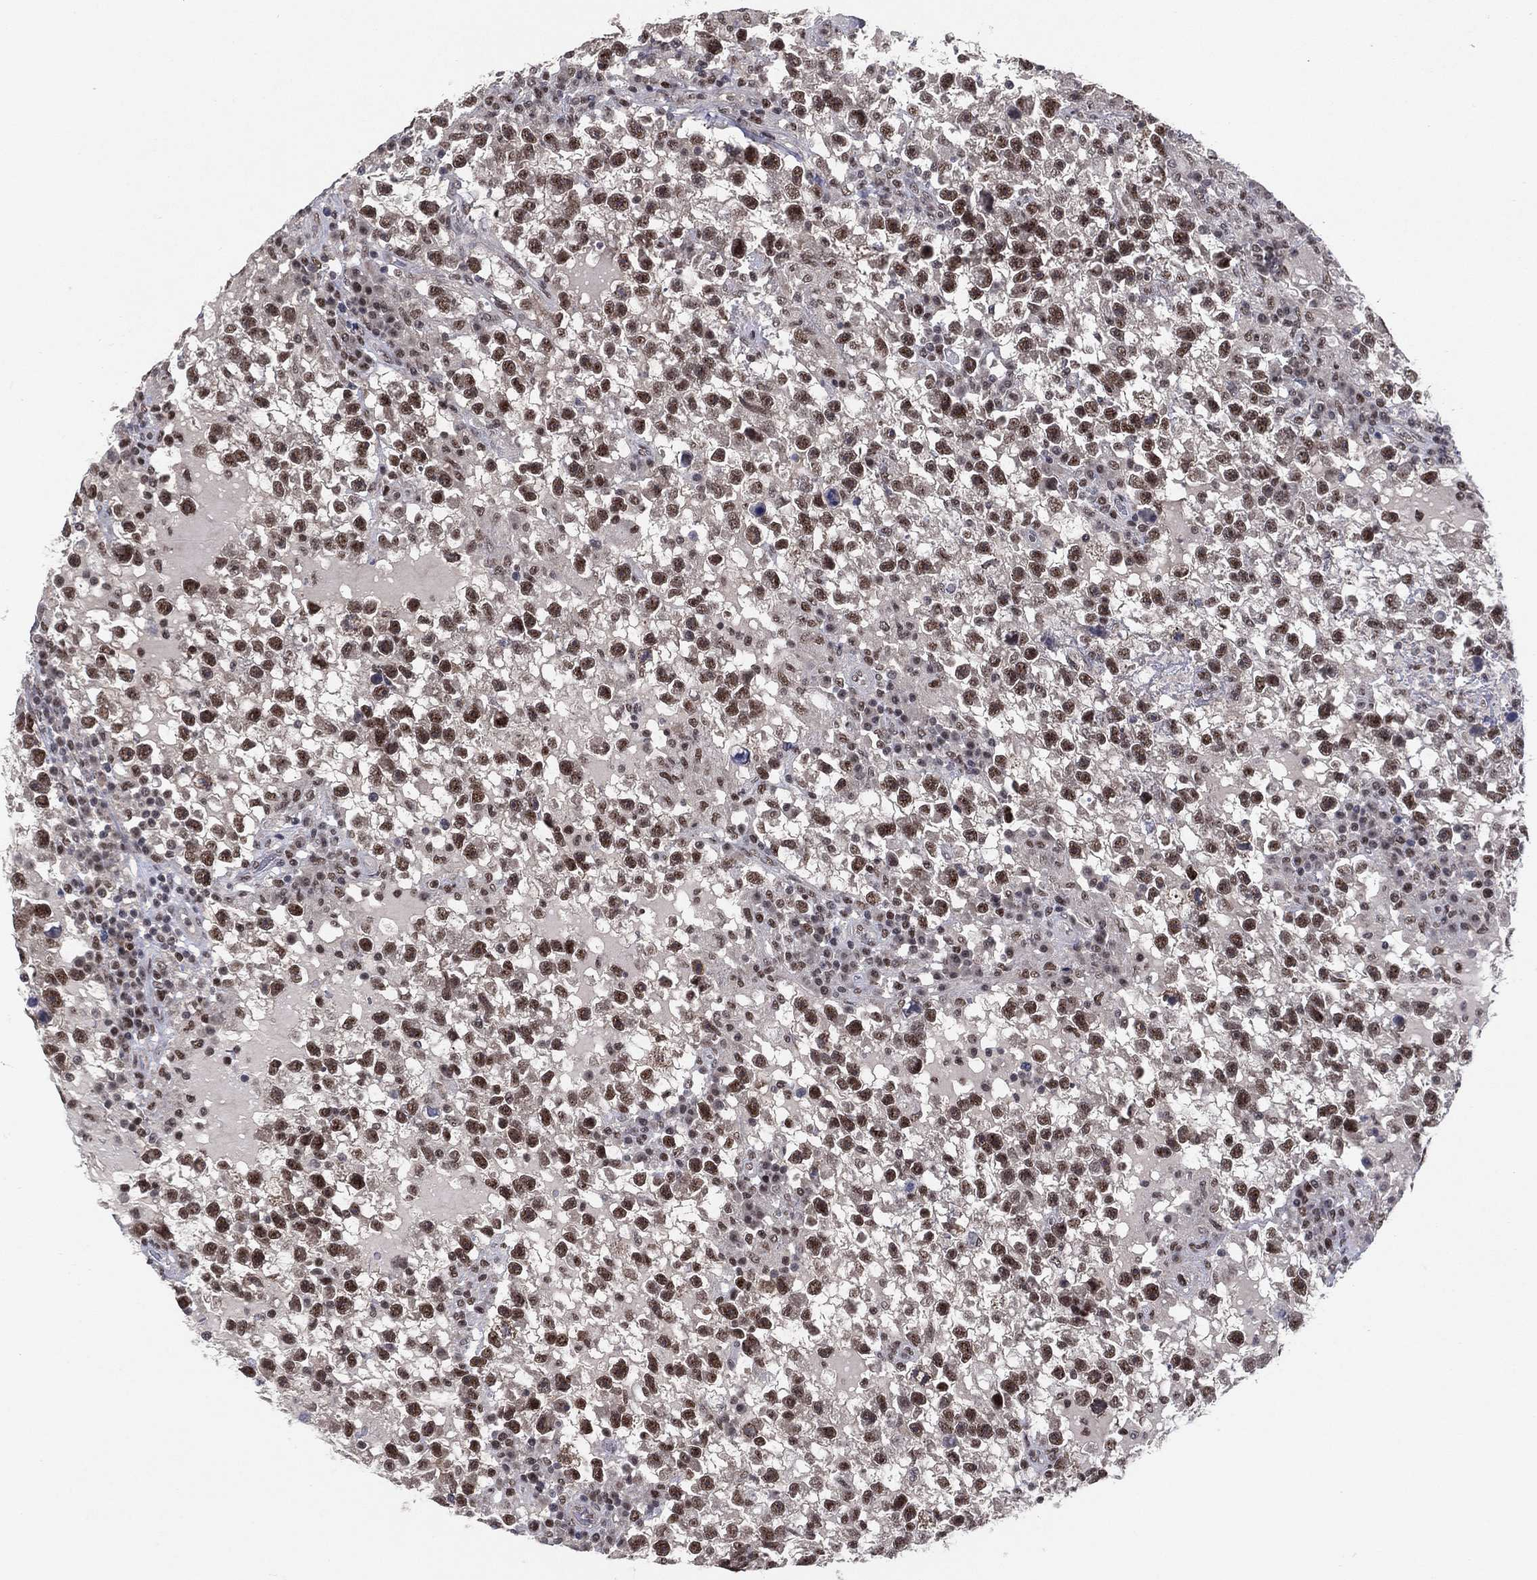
{"staining": {"intensity": "moderate", "quantity": "25%-75%", "location": "nuclear"}, "tissue": "testis cancer", "cell_type": "Tumor cells", "image_type": "cancer", "snomed": [{"axis": "morphology", "description": "Seminoma, NOS"}, {"axis": "topography", "description": "Testis"}], "caption": "Seminoma (testis) tissue exhibits moderate nuclear expression in about 25%-75% of tumor cells", "gene": "DGCR8", "patient": {"sex": "male", "age": 47}}